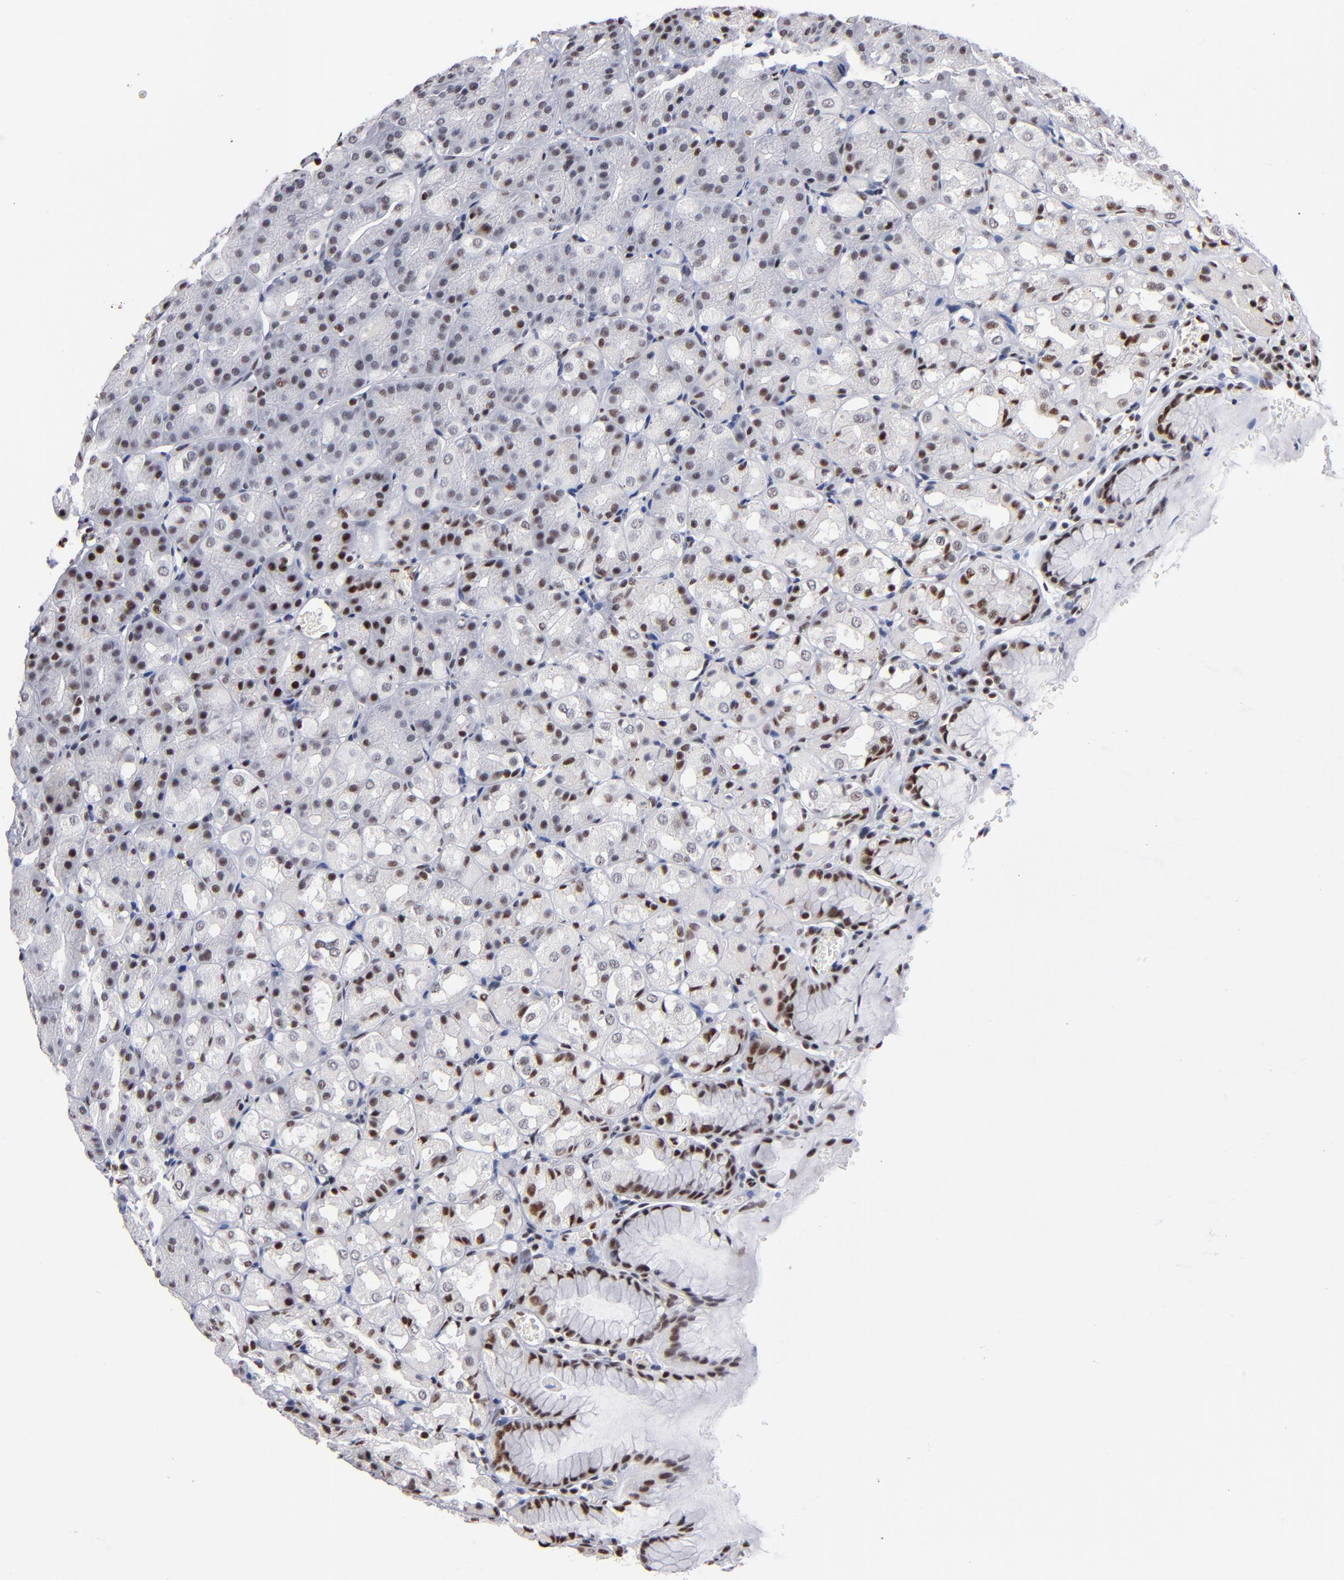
{"staining": {"intensity": "moderate", "quantity": "25%-75%", "location": "nuclear"}, "tissue": "stomach", "cell_type": "Glandular cells", "image_type": "normal", "snomed": [{"axis": "morphology", "description": "Normal tissue, NOS"}, {"axis": "topography", "description": "Stomach, upper"}], "caption": "Stomach was stained to show a protein in brown. There is medium levels of moderate nuclear staining in approximately 25%-75% of glandular cells. (DAB IHC, brown staining for protein, blue staining for nuclei).", "gene": "MN1", "patient": {"sex": "female", "age": 81}}